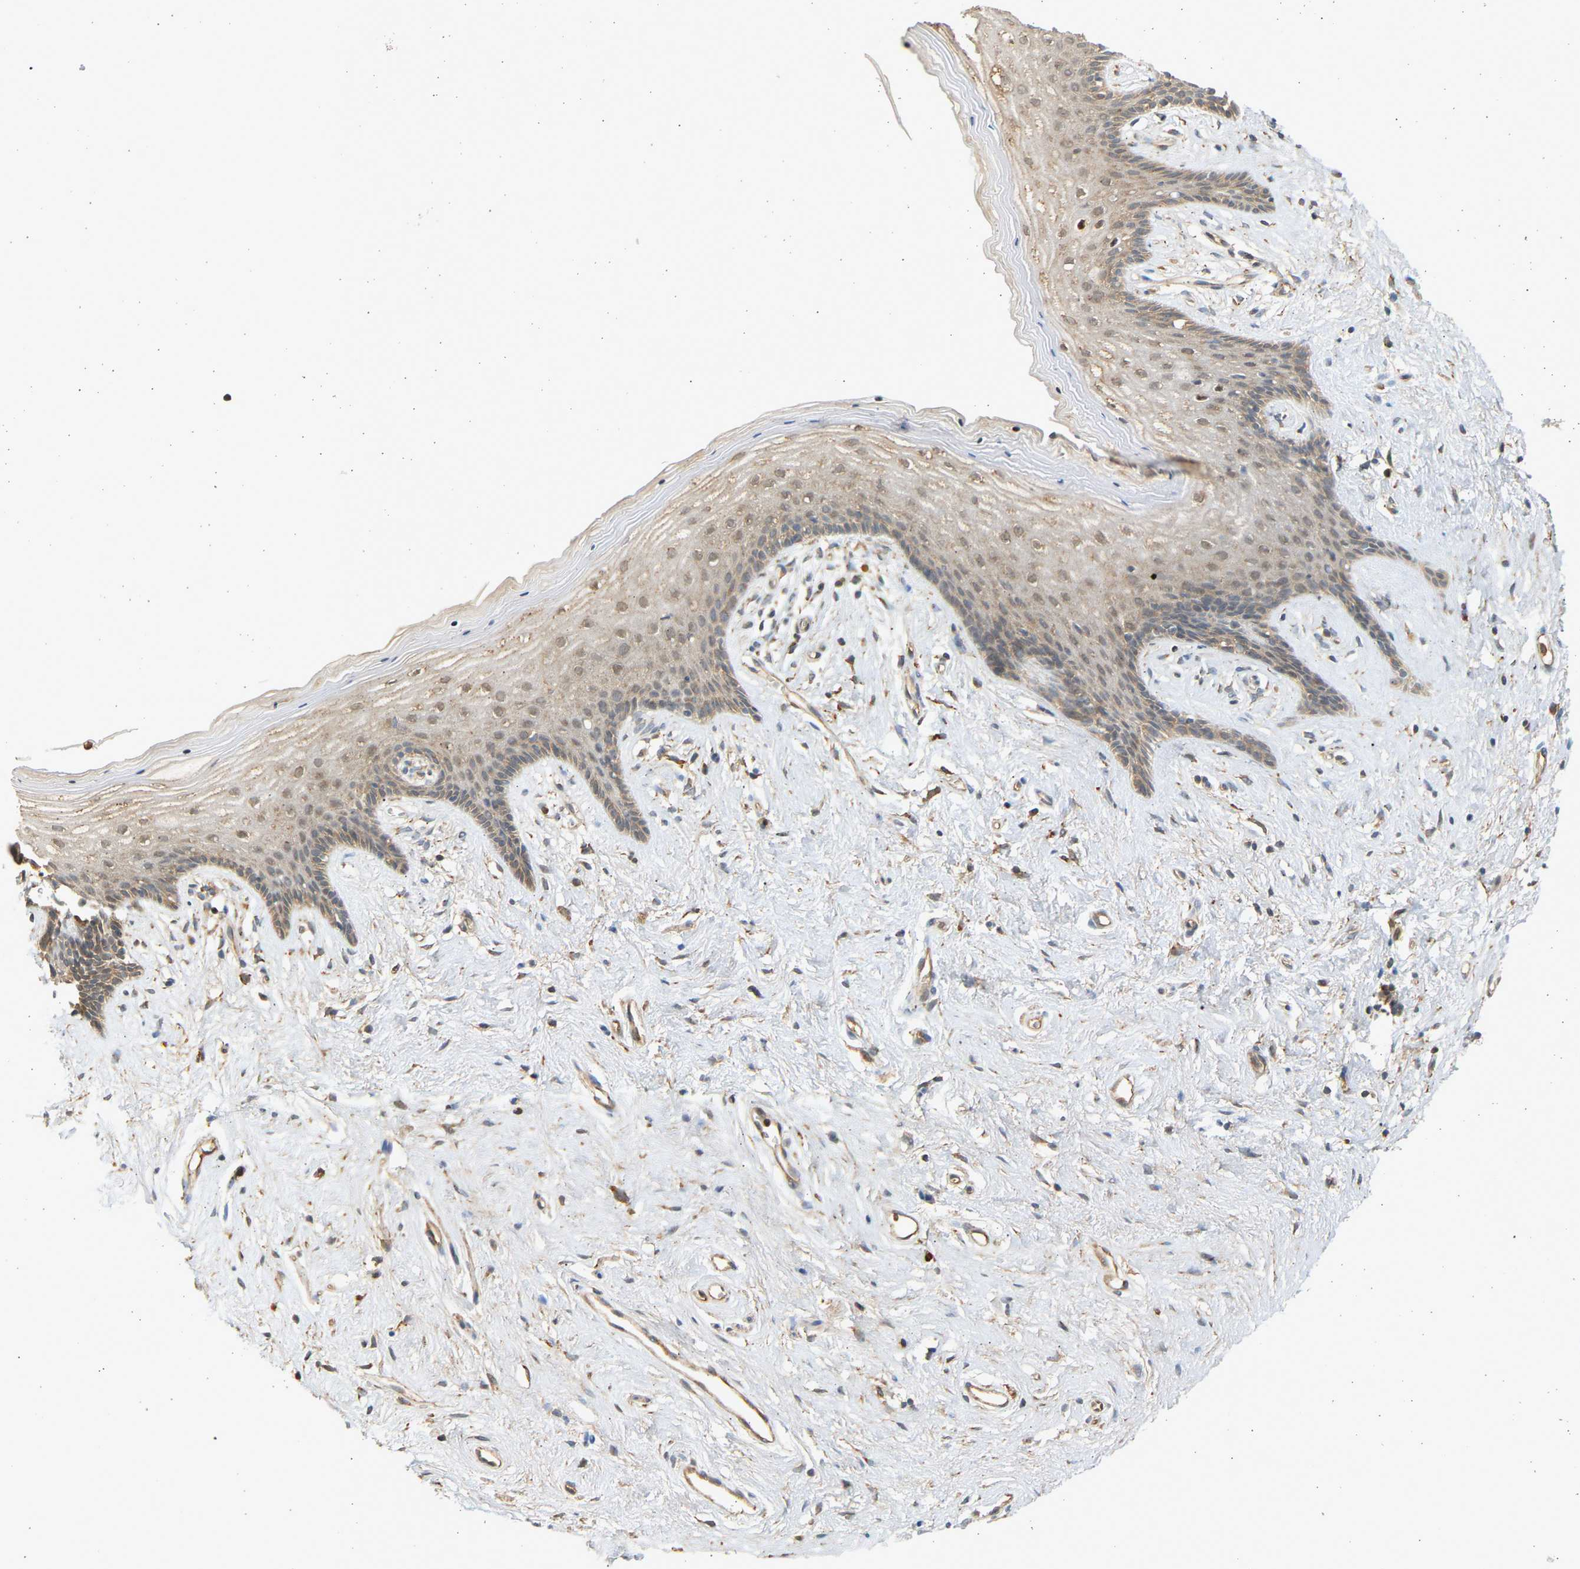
{"staining": {"intensity": "weak", "quantity": ">75%", "location": "cytoplasmic/membranous,nuclear"}, "tissue": "vagina", "cell_type": "Squamous epithelial cells", "image_type": "normal", "snomed": [{"axis": "morphology", "description": "Normal tissue, NOS"}, {"axis": "topography", "description": "Vagina"}], "caption": "This histopathology image exhibits benign vagina stained with IHC to label a protein in brown. The cytoplasmic/membranous,nuclear of squamous epithelial cells show weak positivity for the protein. Nuclei are counter-stained blue.", "gene": "B4GALT6", "patient": {"sex": "female", "age": 44}}